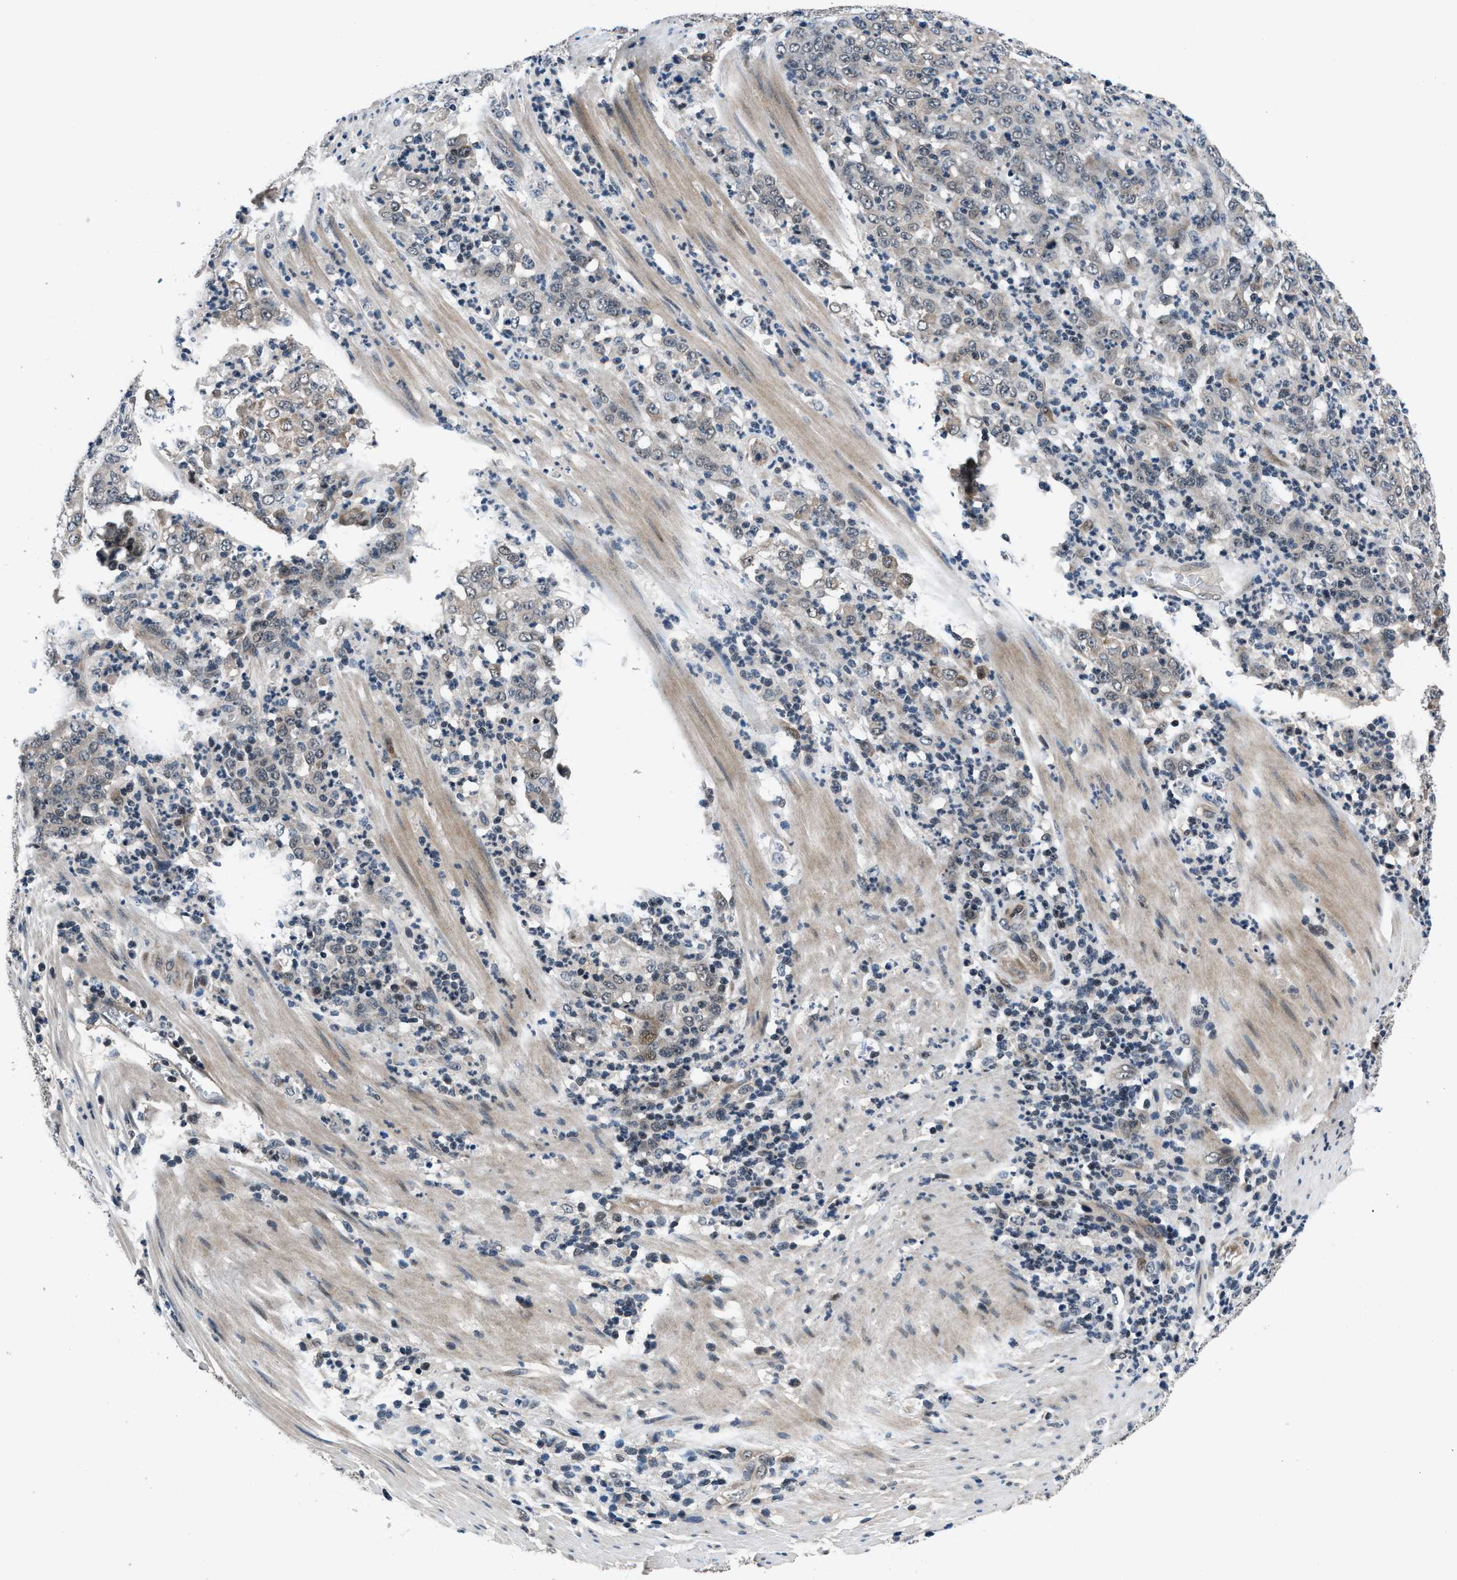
{"staining": {"intensity": "weak", "quantity": ">75%", "location": "cytoplasmic/membranous,nuclear"}, "tissue": "stomach cancer", "cell_type": "Tumor cells", "image_type": "cancer", "snomed": [{"axis": "morphology", "description": "Adenocarcinoma, NOS"}, {"axis": "topography", "description": "Stomach, lower"}], "caption": "A brown stain highlights weak cytoplasmic/membranous and nuclear expression of a protein in stomach cancer (adenocarcinoma) tumor cells.", "gene": "SETD5", "patient": {"sex": "female", "age": 71}}